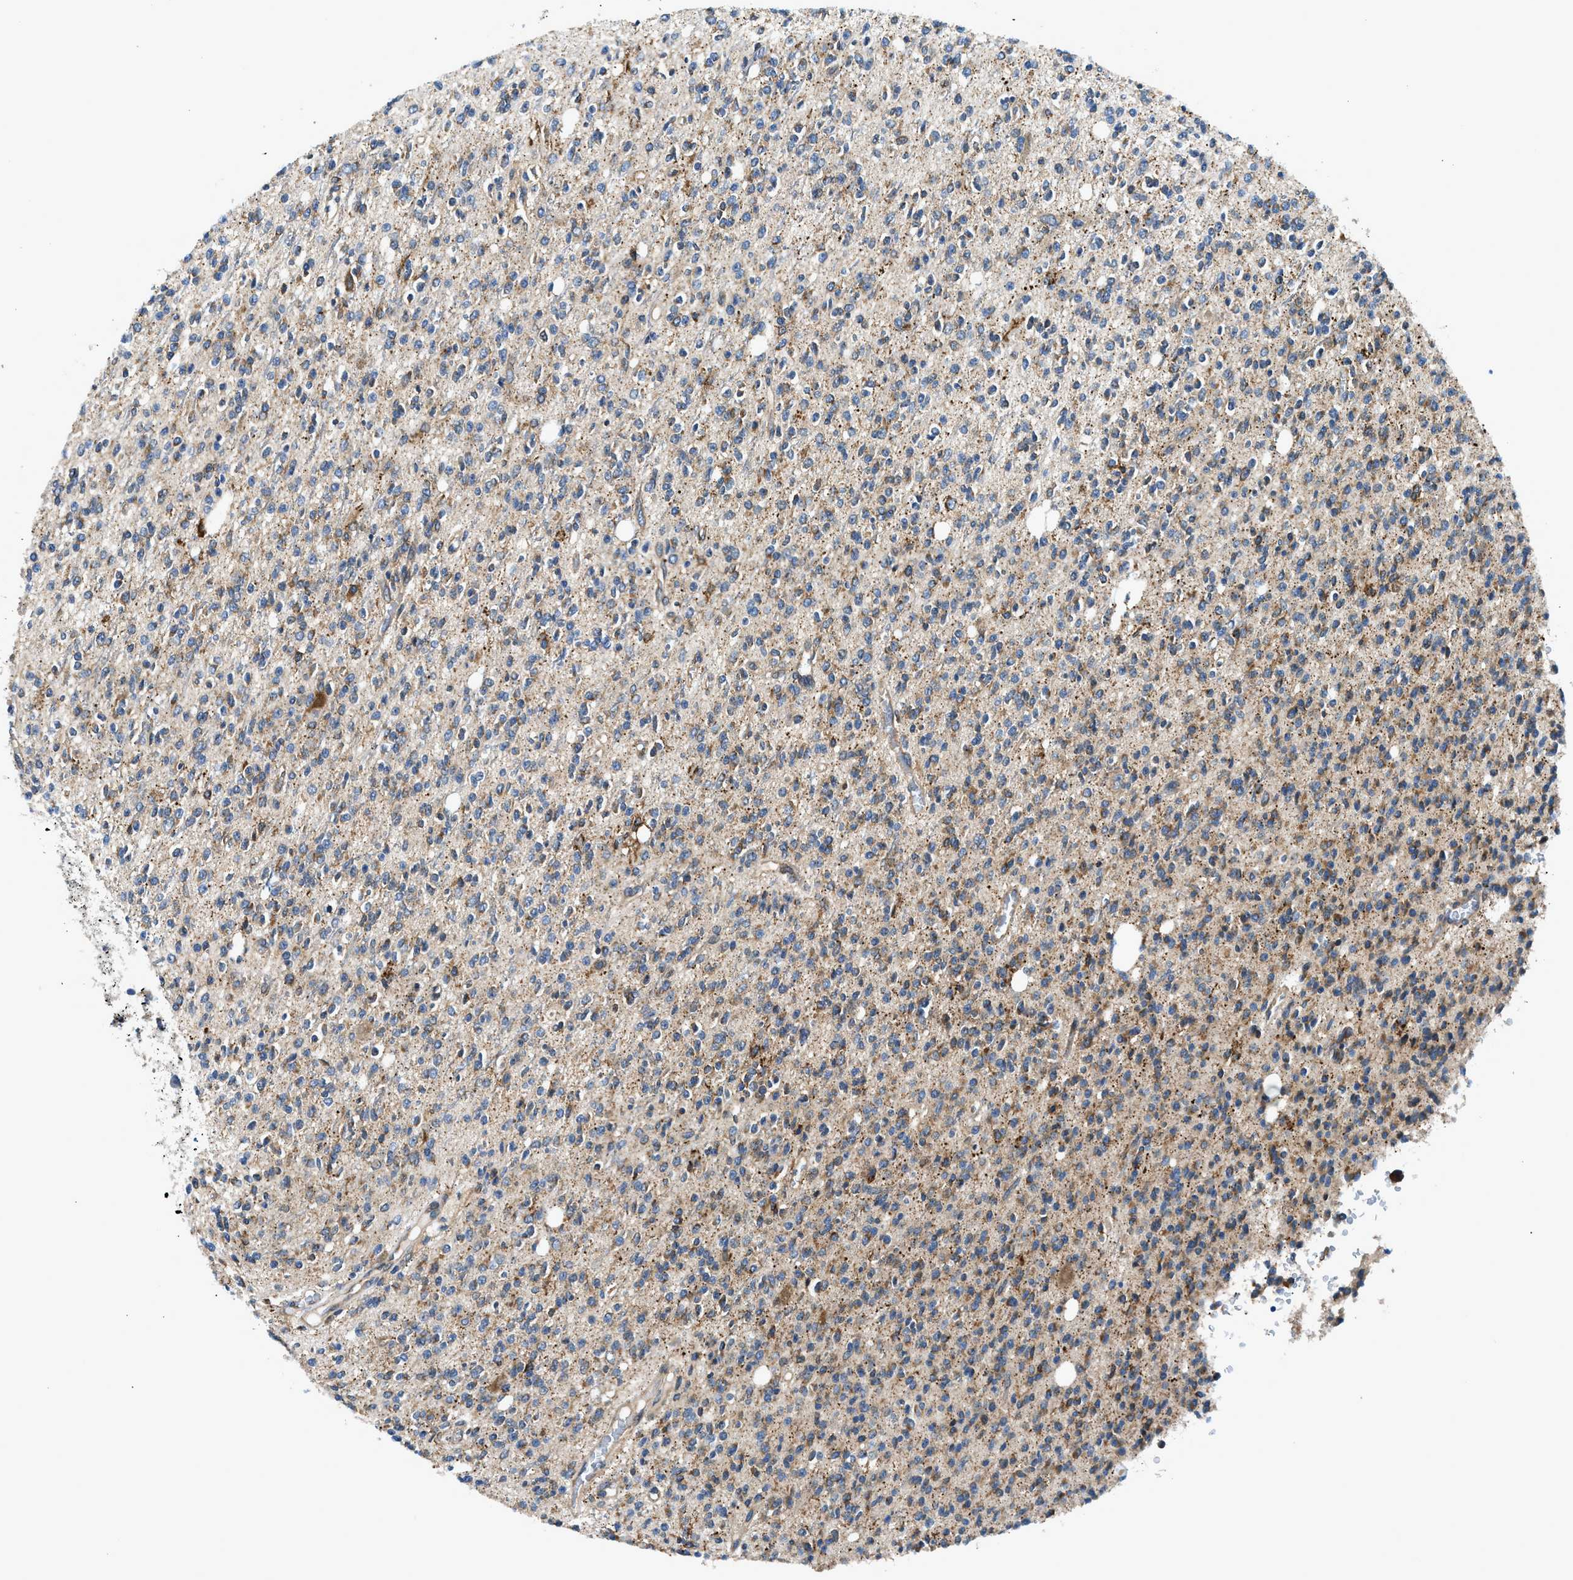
{"staining": {"intensity": "weak", "quantity": ">75%", "location": "cytoplasmic/membranous"}, "tissue": "glioma", "cell_type": "Tumor cells", "image_type": "cancer", "snomed": [{"axis": "morphology", "description": "Glioma, malignant, High grade"}, {"axis": "topography", "description": "Brain"}], "caption": "Malignant glioma (high-grade) was stained to show a protein in brown. There is low levels of weak cytoplasmic/membranous staining in about >75% of tumor cells. (Brightfield microscopy of DAB IHC at high magnification).", "gene": "LPIN2", "patient": {"sex": "male", "age": 34}}